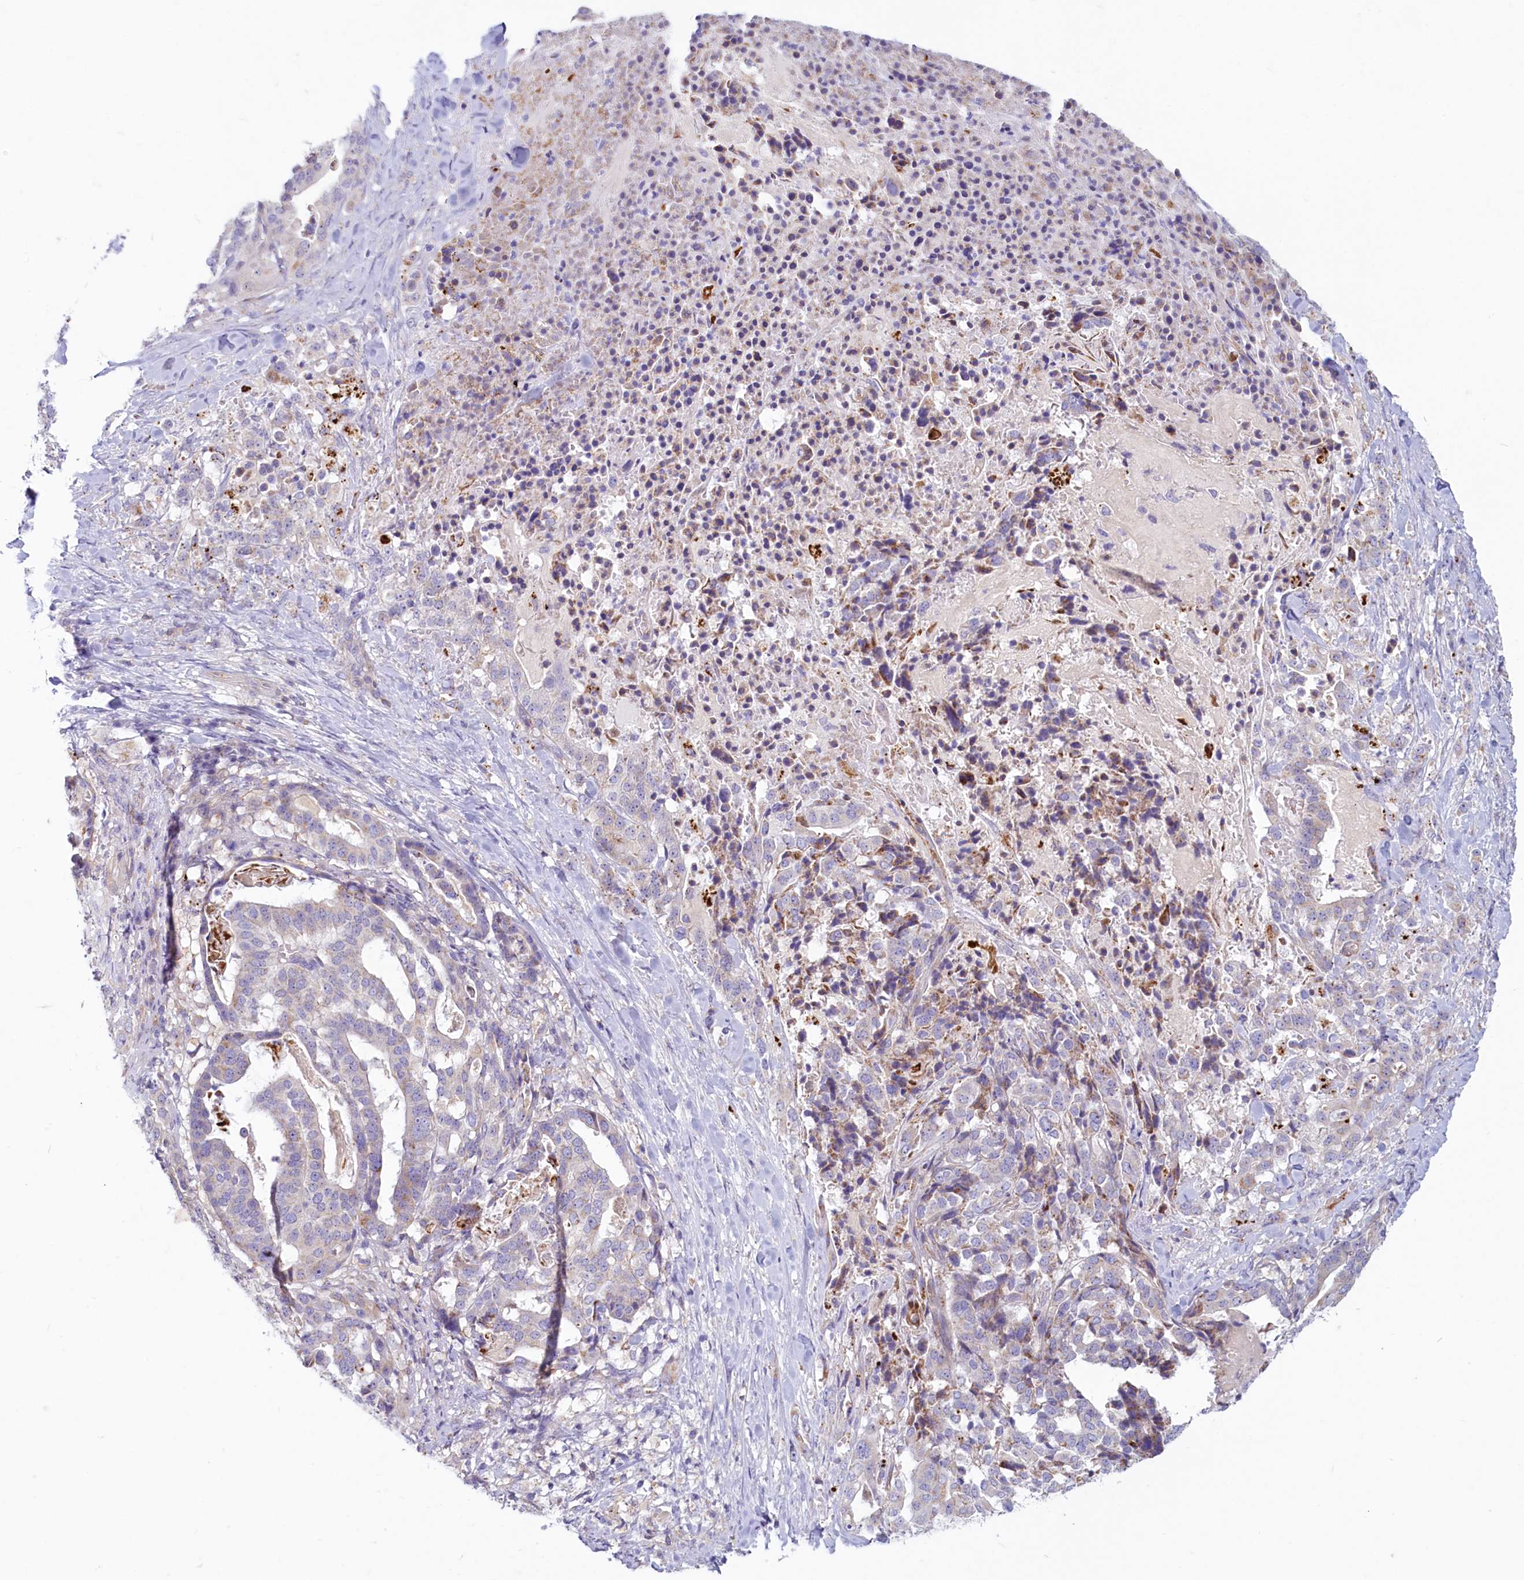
{"staining": {"intensity": "negative", "quantity": "none", "location": "none"}, "tissue": "stomach cancer", "cell_type": "Tumor cells", "image_type": "cancer", "snomed": [{"axis": "morphology", "description": "Adenocarcinoma, NOS"}, {"axis": "topography", "description": "Stomach"}], "caption": "Immunohistochemistry photomicrograph of human stomach adenocarcinoma stained for a protein (brown), which demonstrates no positivity in tumor cells.", "gene": "LMOD3", "patient": {"sex": "male", "age": 48}}